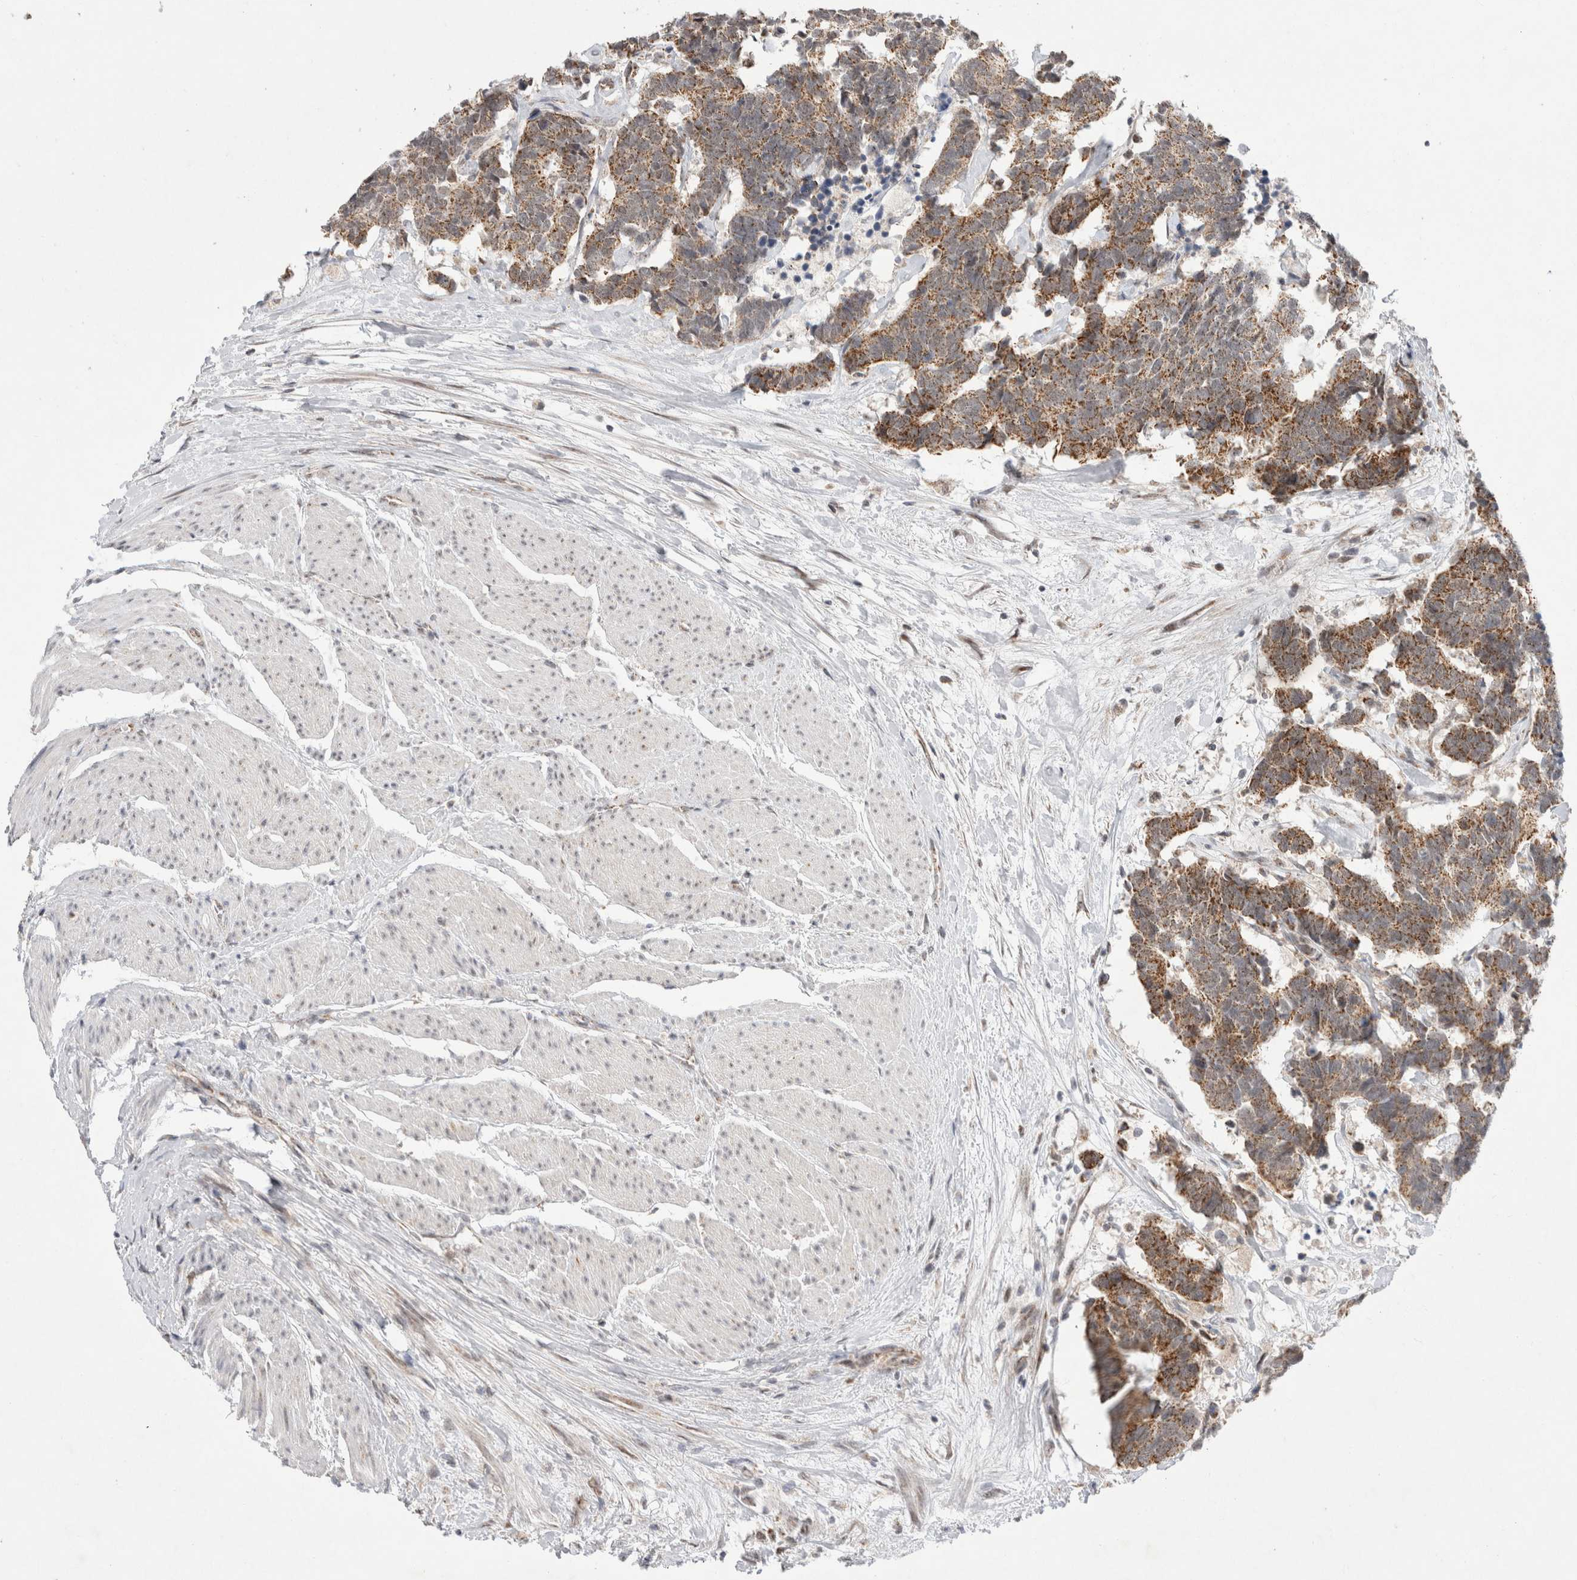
{"staining": {"intensity": "moderate", "quantity": ">75%", "location": "cytoplasmic/membranous"}, "tissue": "carcinoid", "cell_type": "Tumor cells", "image_type": "cancer", "snomed": [{"axis": "morphology", "description": "Carcinoma, NOS"}, {"axis": "morphology", "description": "Carcinoid, malignant, NOS"}, {"axis": "topography", "description": "Urinary bladder"}], "caption": "IHC image of human carcinoid (malignant) stained for a protein (brown), which shows medium levels of moderate cytoplasmic/membranous positivity in approximately >75% of tumor cells.", "gene": "MRPL37", "patient": {"sex": "male", "age": 57}}